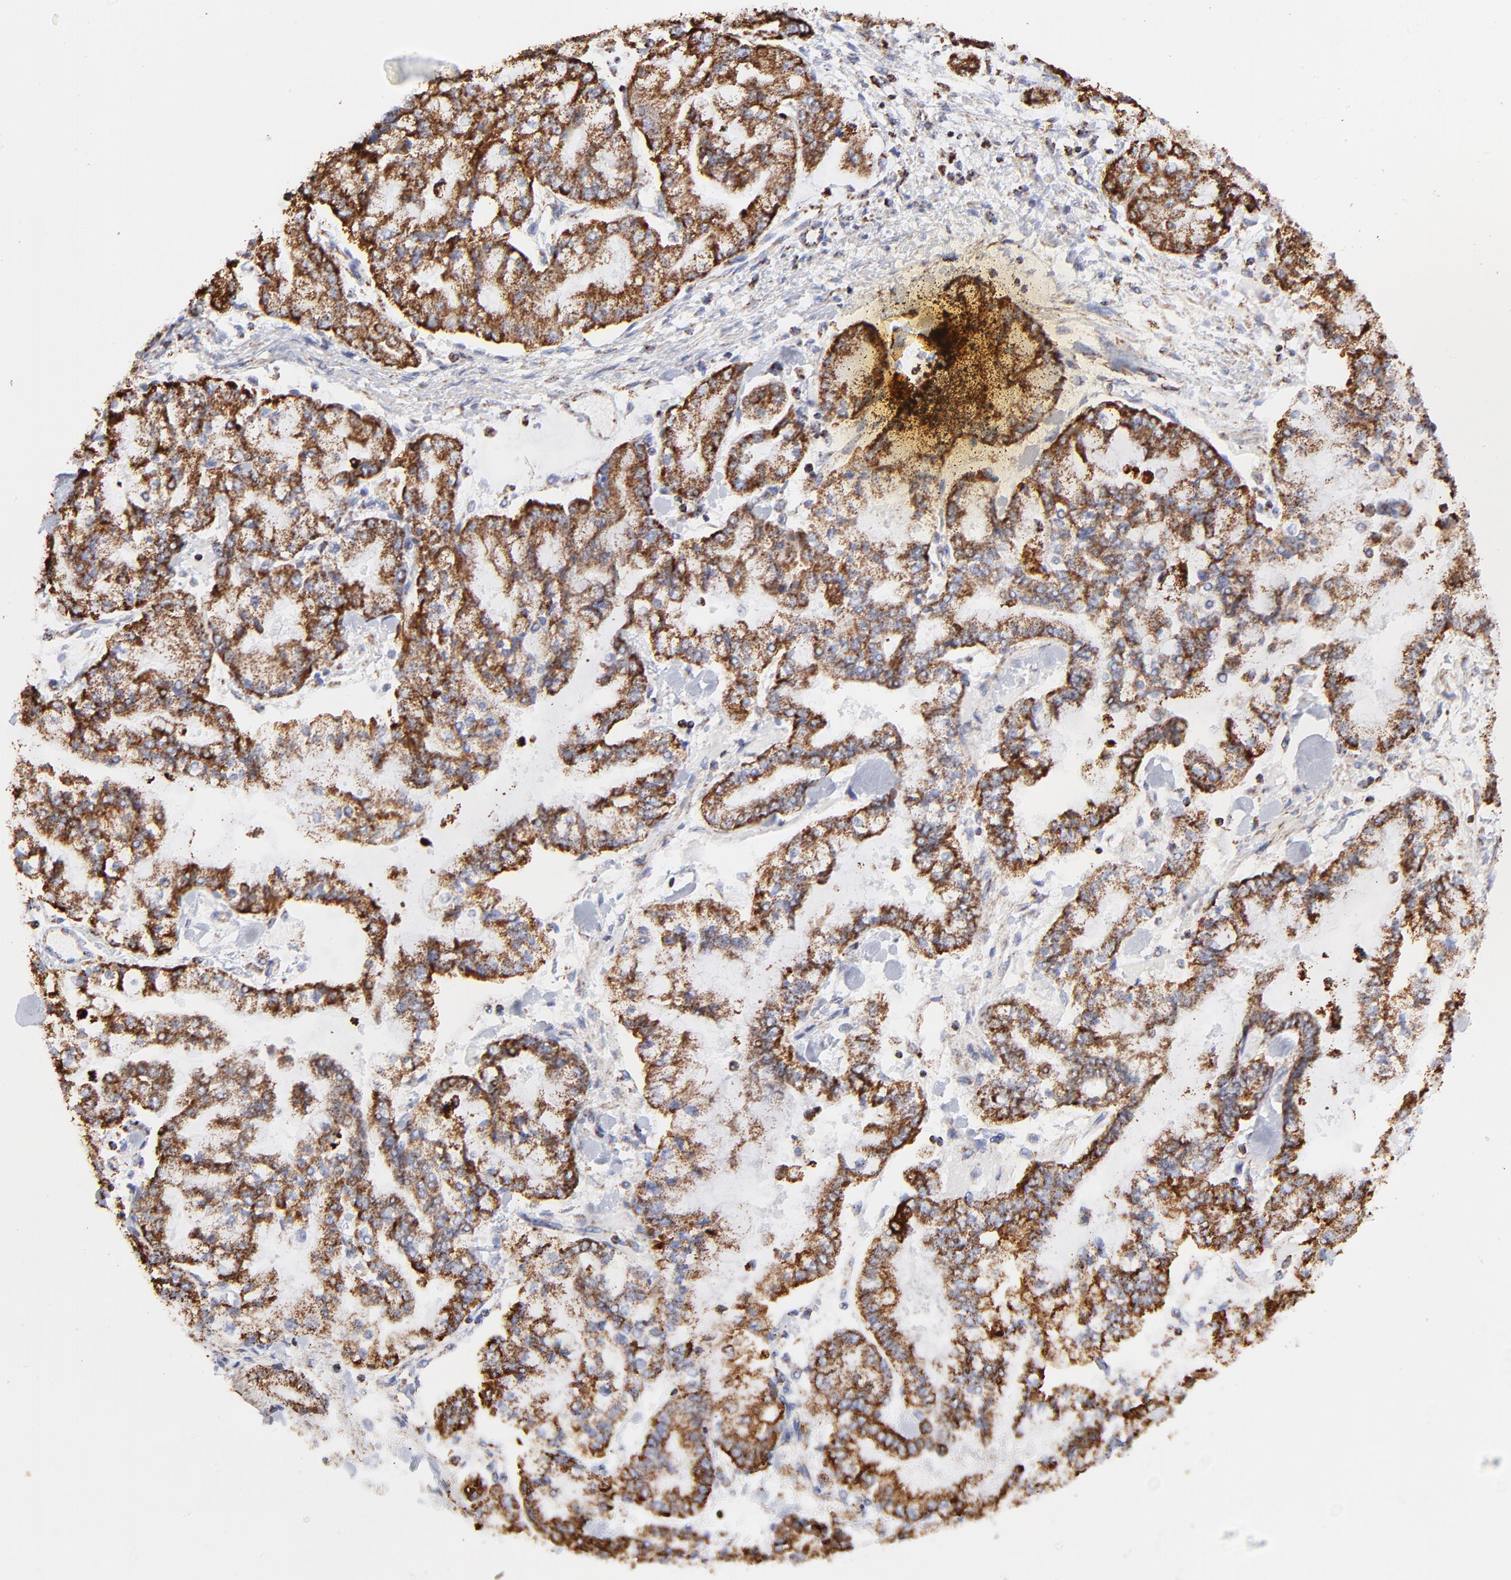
{"staining": {"intensity": "strong", "quantity": ">75%", "location": "cytoplasmic/membranous"}, "tissue": "stomach cancer", "cell_type": "Tumor cells", "image_type": "cancer", "snomed": [{"axis": "morphology", "description": "Normal tissue, NOS"}, {"axis": "morphology", "description": "Adenocarcinoma, NOS"}, {"axis": "topography", "description": "Stomach, upper"}, {"axis": "topography", "description": "Stomach"}], "caption": "Stomach adenocarcinoma stained with DAB (3,3'-diaminobenzidine) IHC reveals high levels of strong cytoplasmic/membranous positivity in about >75% of tumor cells.", "gene": "COX4I1", "patient": {"sex": "male", "age": 76}}